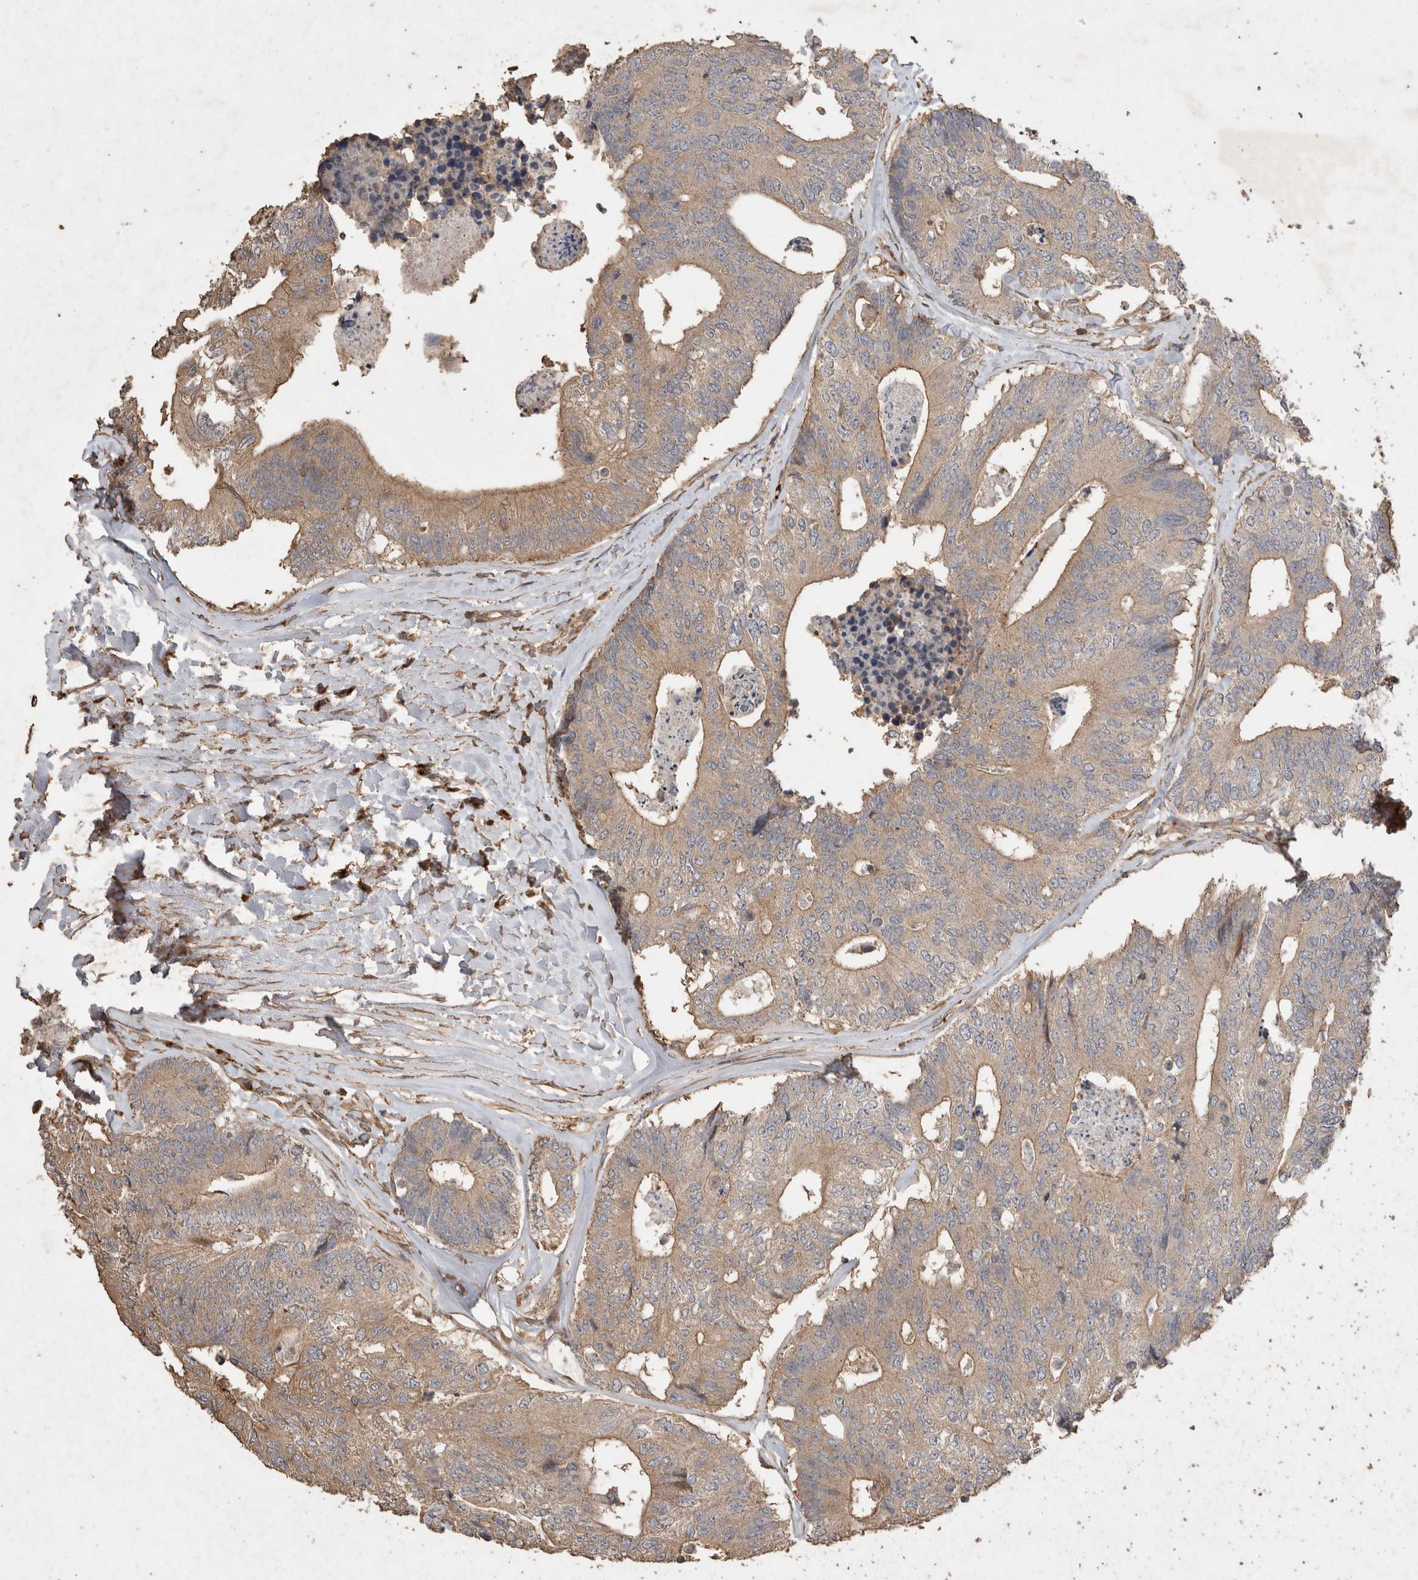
{"staining": {"intensity": "weak", "quantity": ">75%", "location": "cytoplasmic/membranous"}, "tissue": "colorectal cancer", "cell_type": "Tumor cells", "image_type": "cancer", "snomed": [{"axis": "morphology", "description": "Adenocarcinoma, NOS"}, {"axis": "topography", "description": "Colon"}], "caption": "Tumor cells exhibit low levels of weak cytoplasmic/membranous staining in approximately >75% of cells in adenocarcinoma (colorectal).", "gene": "SNX31", "patient": {"sex": "female", "age": 67}}